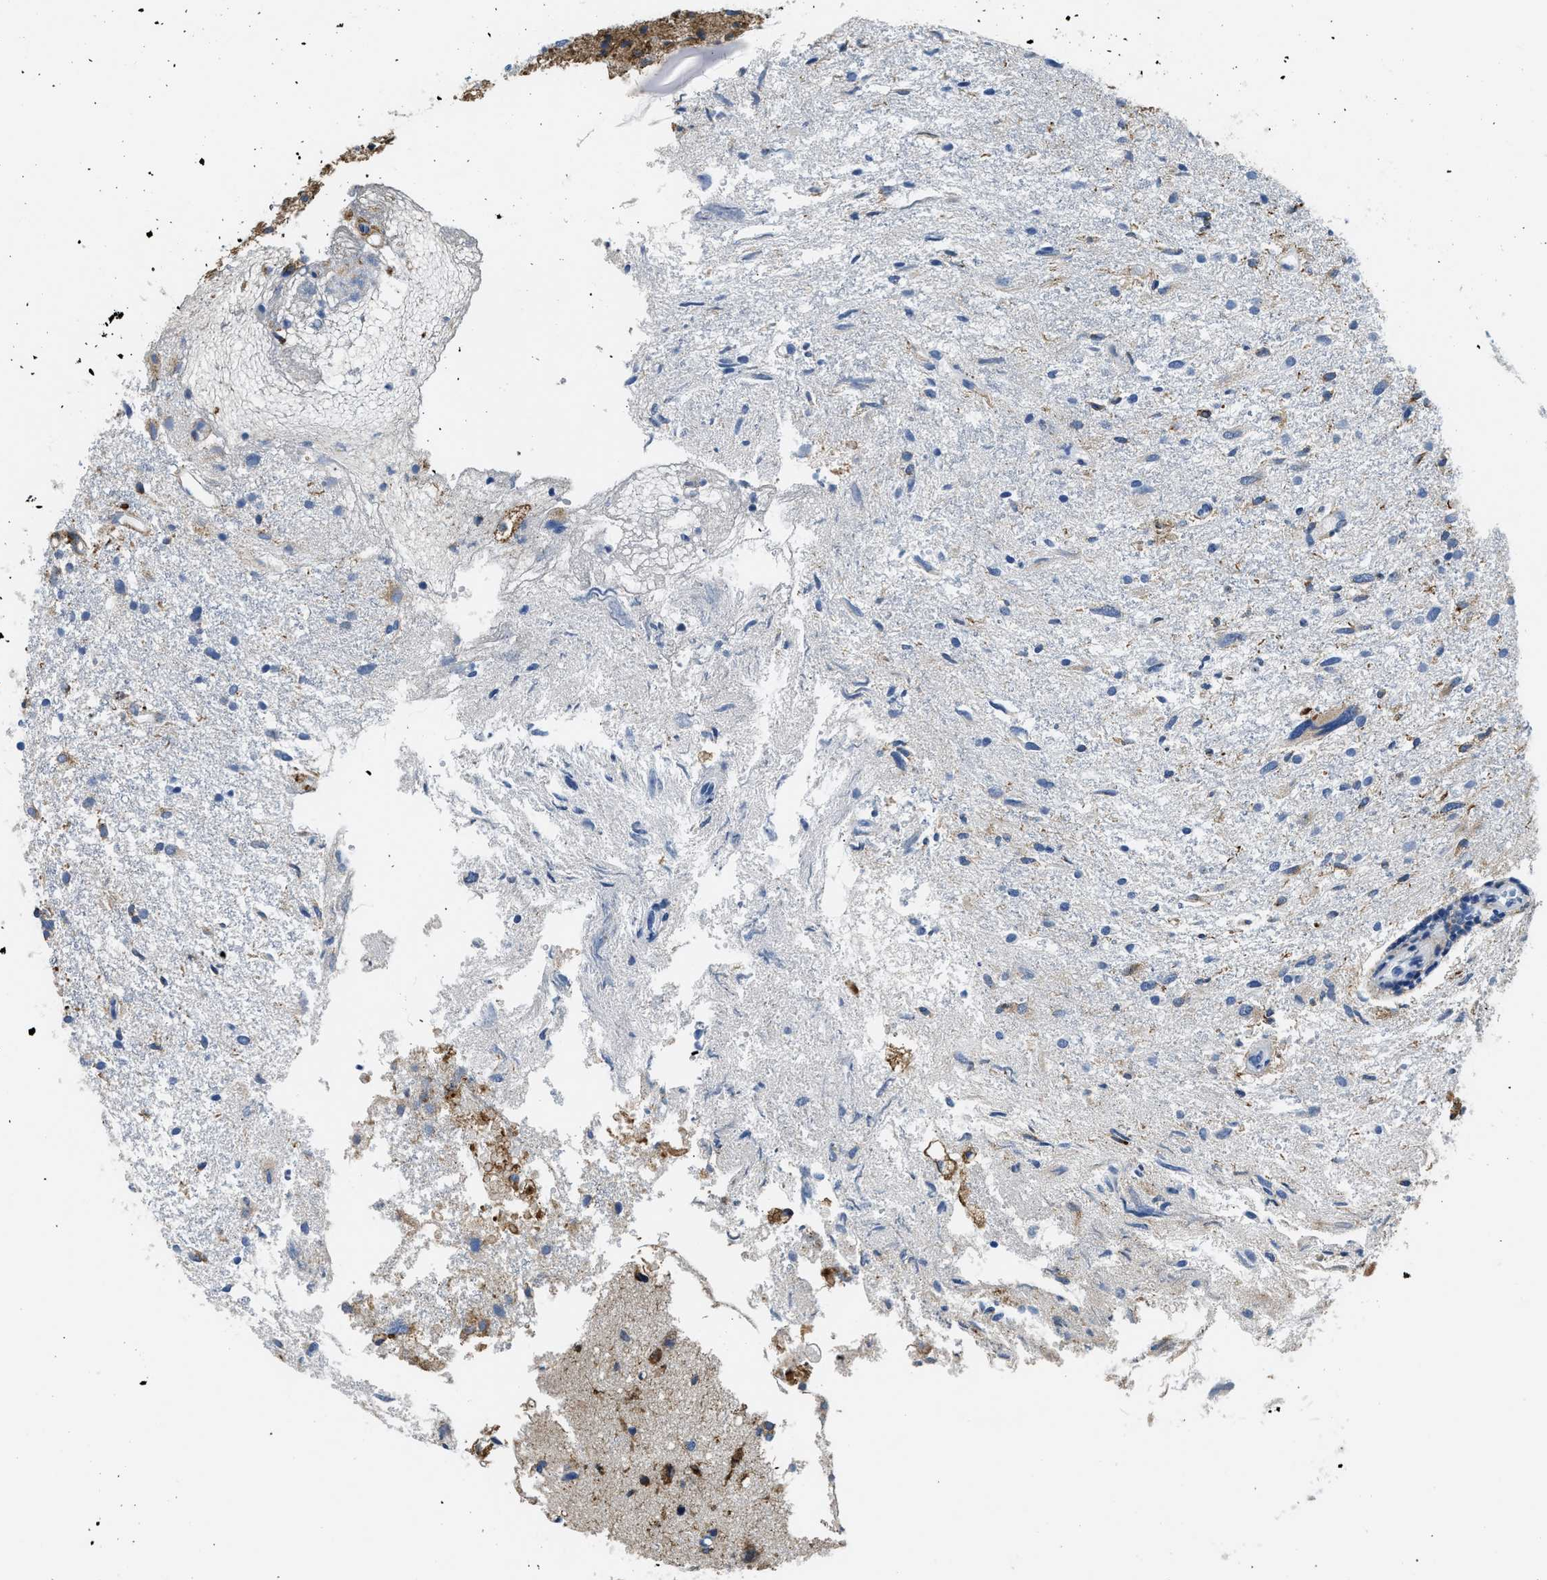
{"staining": {"intensity": "weak", "quantity": "<25%", "location": "cytoplasmic/membranous"}, "tissue": "glioma", "cell_type": "Tumor cells", "image_type": "cancer", "snomed": [{"axis": "morphology", "description": "Glioma, malignant, High grade"}, {"axis": "topography", "description": "Brain"}], "caption": "Tumor cells show no significant protein staining in glioma.", "gene": "LRP1", "patient": {"sex": "female", "age": 59}}